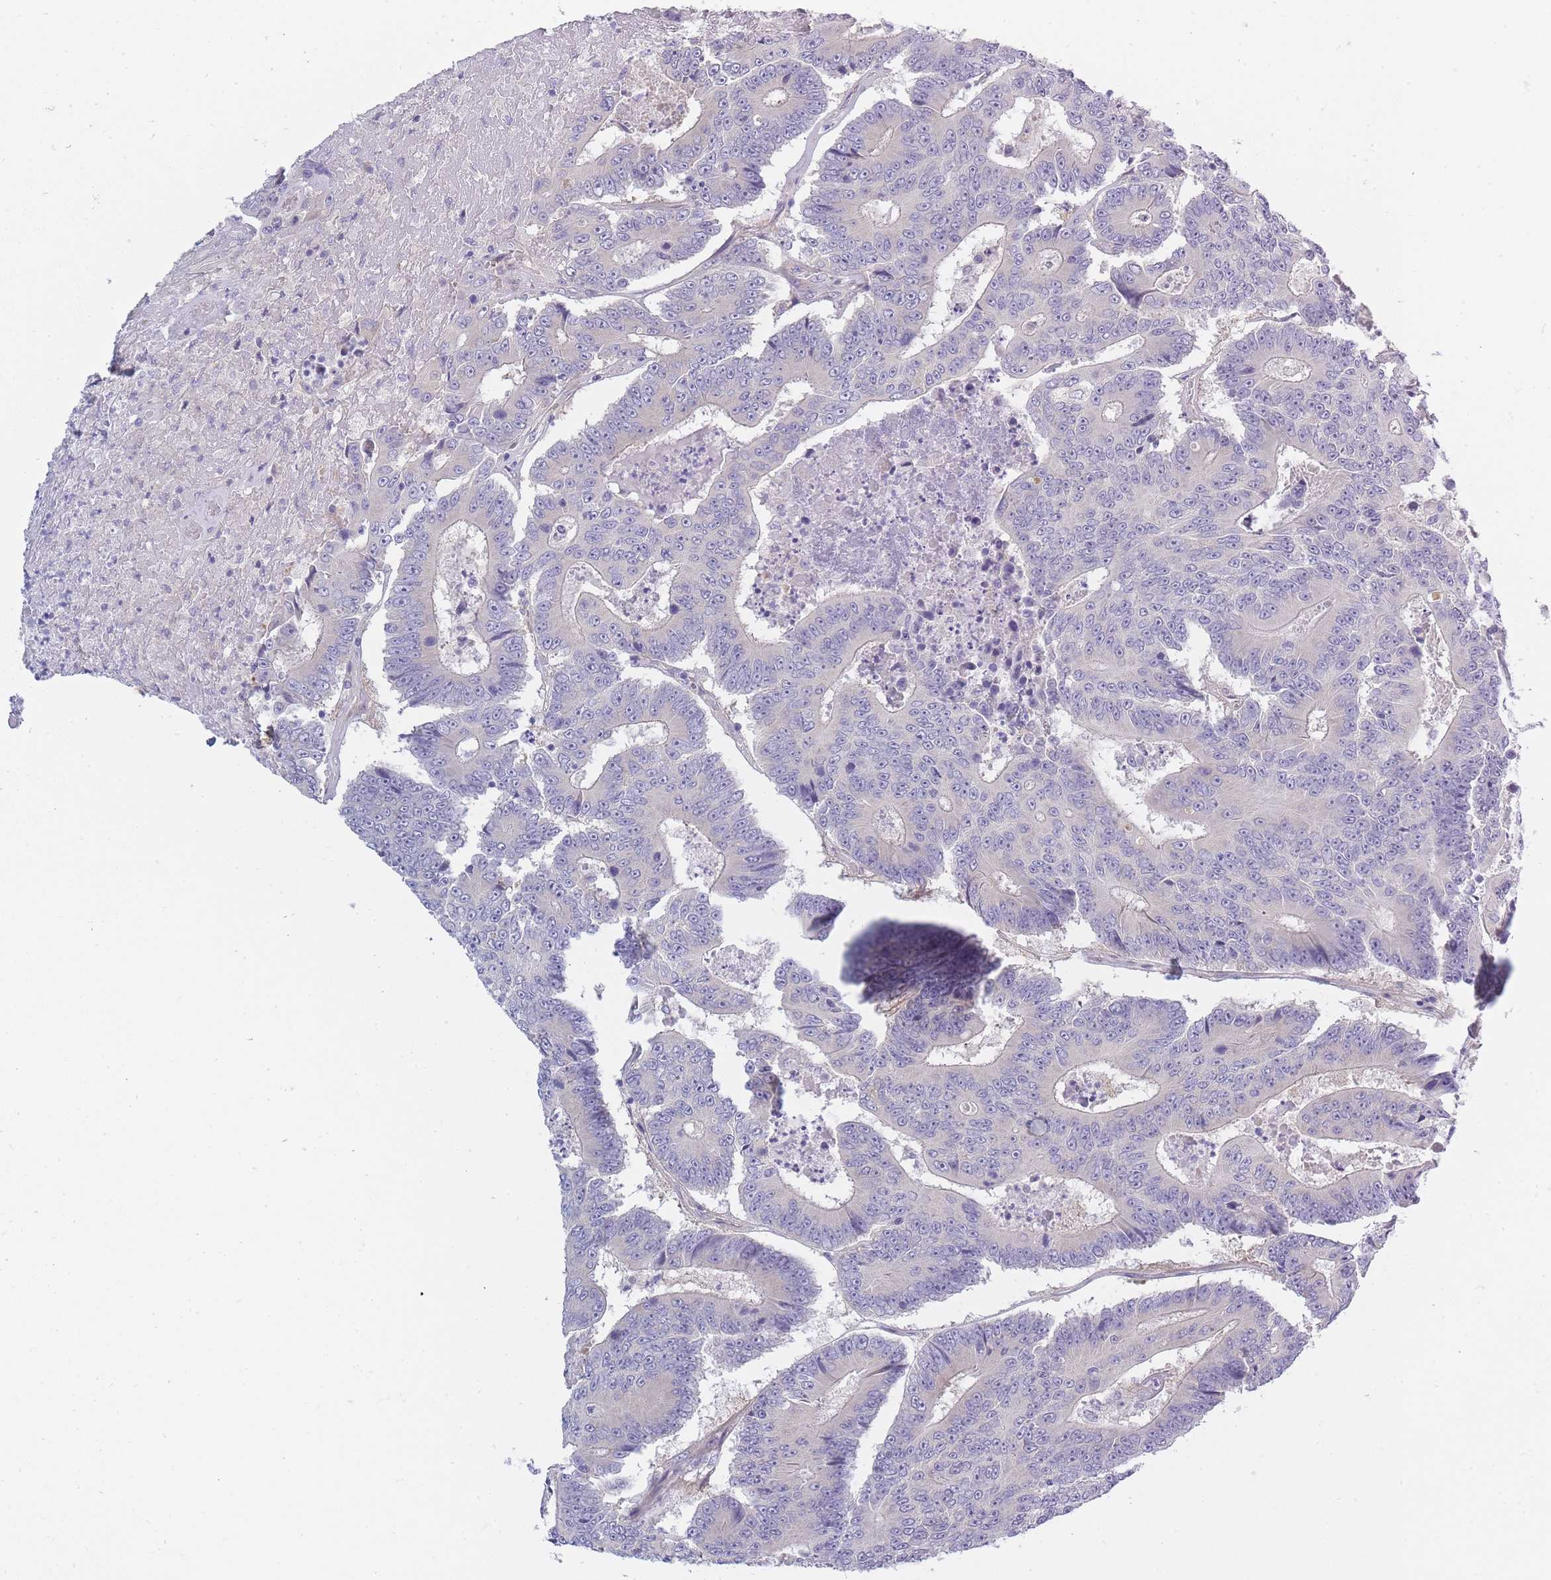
{"staining": {"intensity": "negative", "quantity": "none", "location": "none"}, "tissue": "colorectal cancer", "cell_type": "Tumor cells", "image_type": "cancer", "snomed": [{"axis": "morphology", "description": "Adenocarcinoma, NOS"}, {"axis": "topography", "description": "Colon"}], "caption": "IHC micrograph of neoplastic tissue: colorectal cancer (adenocarcinoma) stained with DAB (3,3'-diaminobenzidine) displays no significant protein staining in tumor cells.", "gene": "AP3M2", "patient": {"sex": "male", "age": 83}}